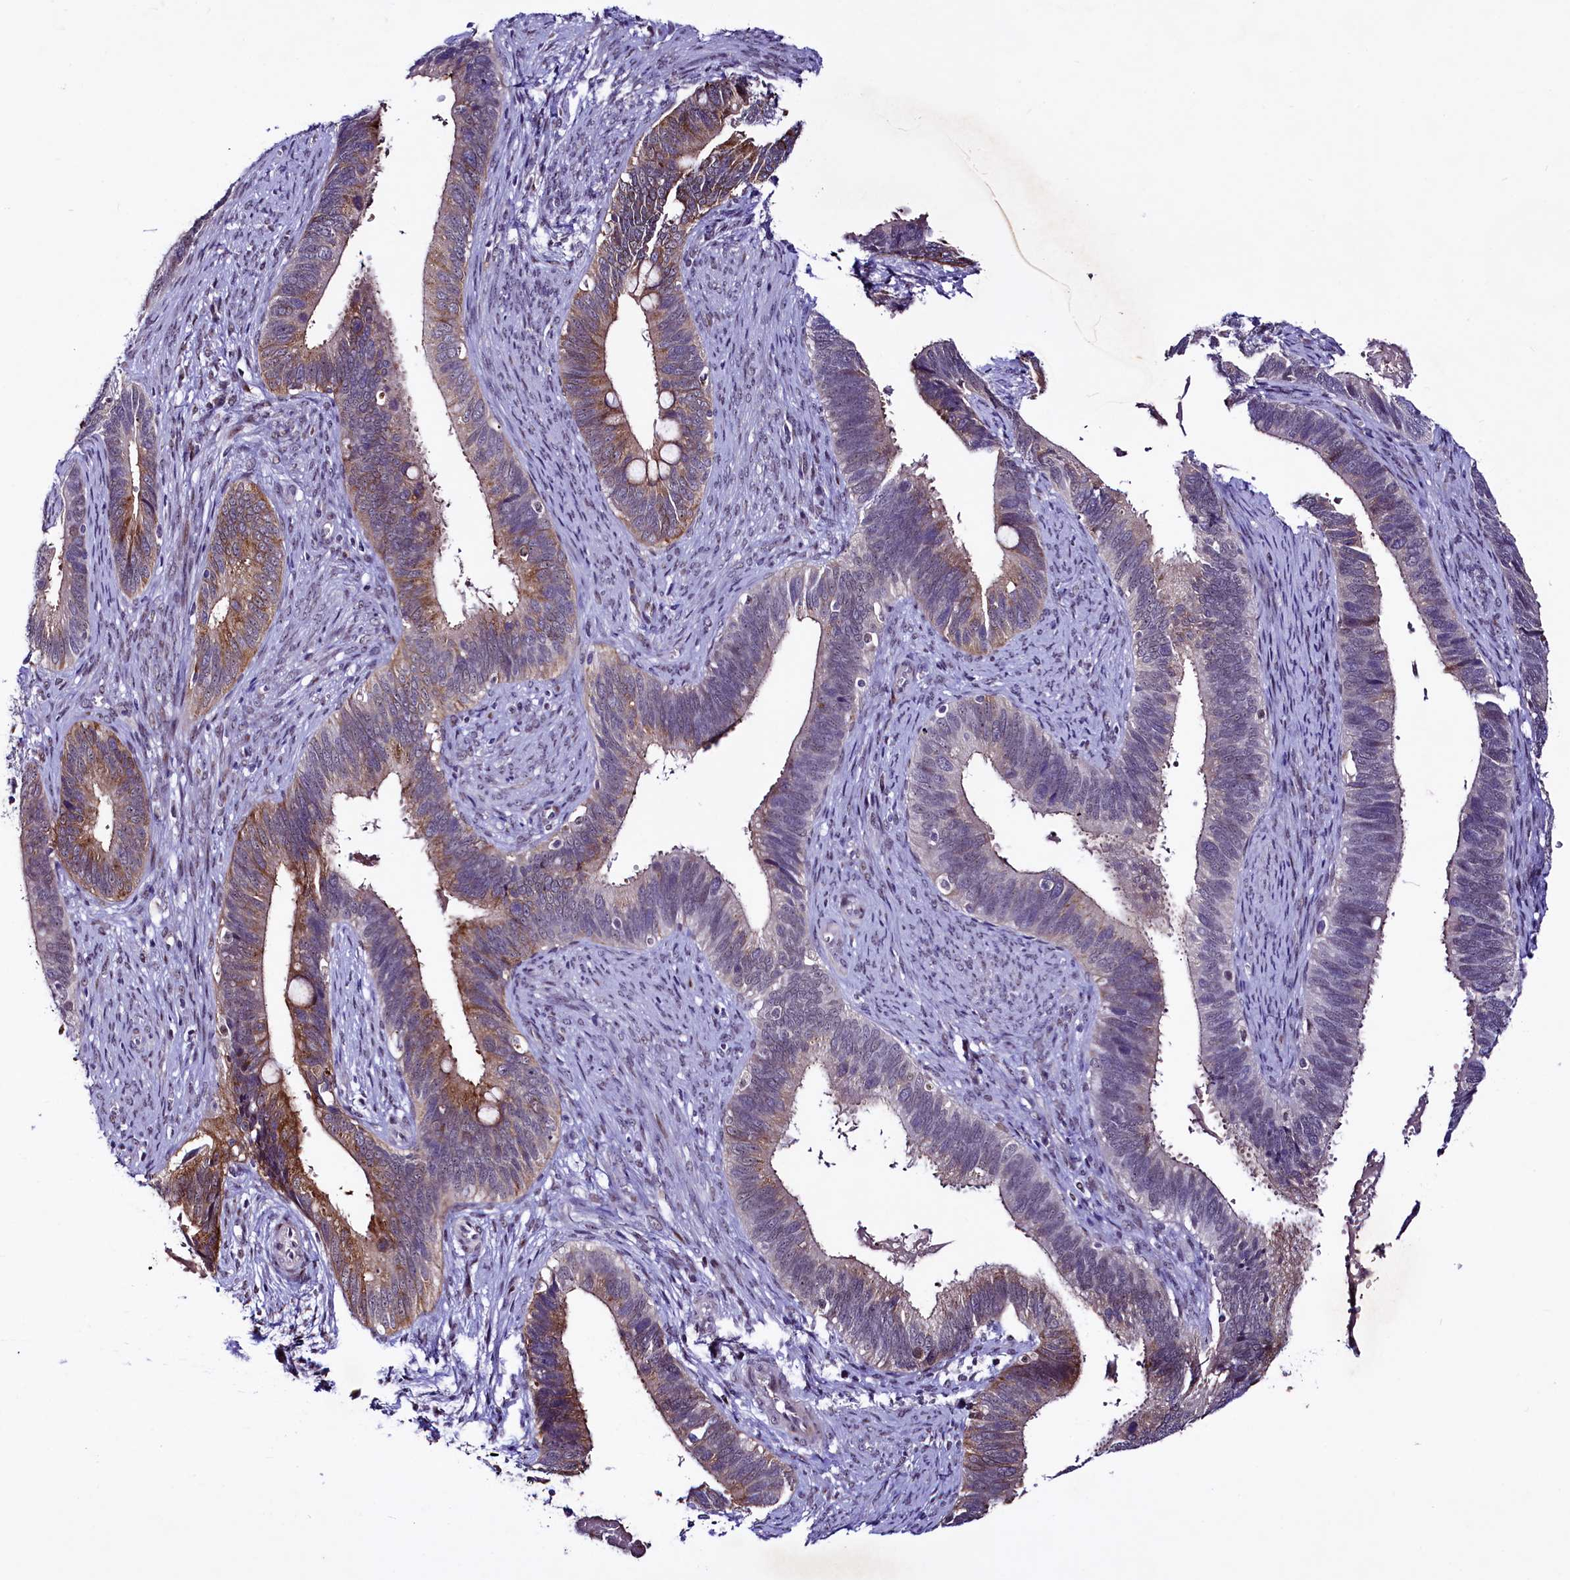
{"staining": {"intensity": "moderate", "quantity": "<25%", "location": "cytoplasmic/membranous"}, "tissue": "cervical cancer", "cell_type": "Tumor cells", "image_type": "cancer", "snomed": [{"axis": "morphology", "description": "Adenocarcinoma, NOS"}, {"axis": "topography", "description": "Cervix"}], "caption": "A low amount of moderate cytoplasmic/membranous staining is identified in approximately <25% of tumor cells in cervical adenocarcinoma tissue.", "gene": "LEUTX", "patient": {"sex": "female", "age": 42}}